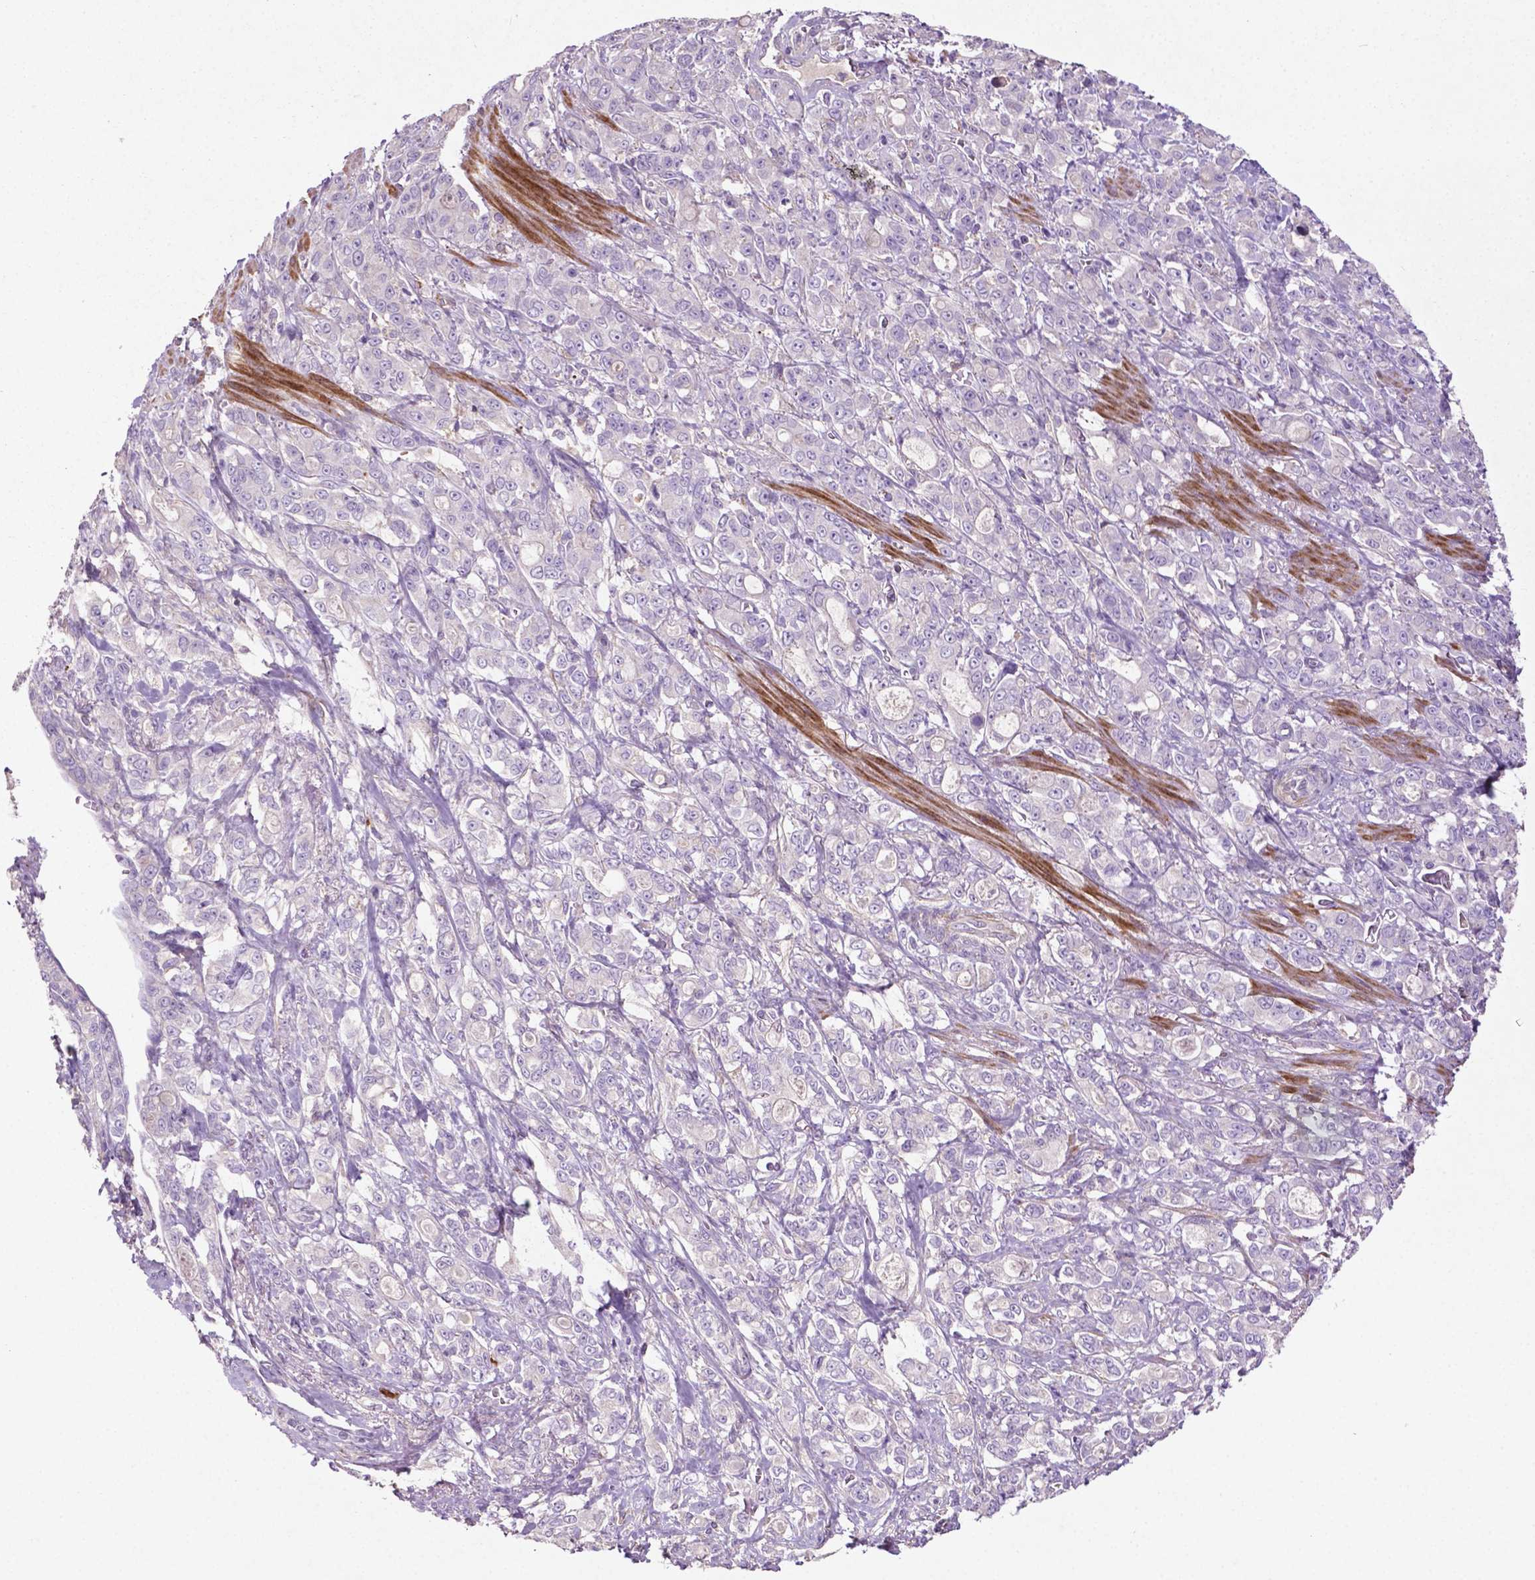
{"staining": {"intensity": "negative", "quantity": "none", "location": "none"}, "tissue": "stomach cancer", "cell_type": "Tumor cells", "image_type": "cancer", "snomed": [{"axis": "morphology", "description": "Adenocarcinoma, NOS"}, {"axis": "topography", "description": "Stomach"}], "caption": "Tumor cells show no significant staining in stomach cancer (adenocarcinoma).", "gene": "BMP4", "patient": {"sex": "male", "age": 63}}